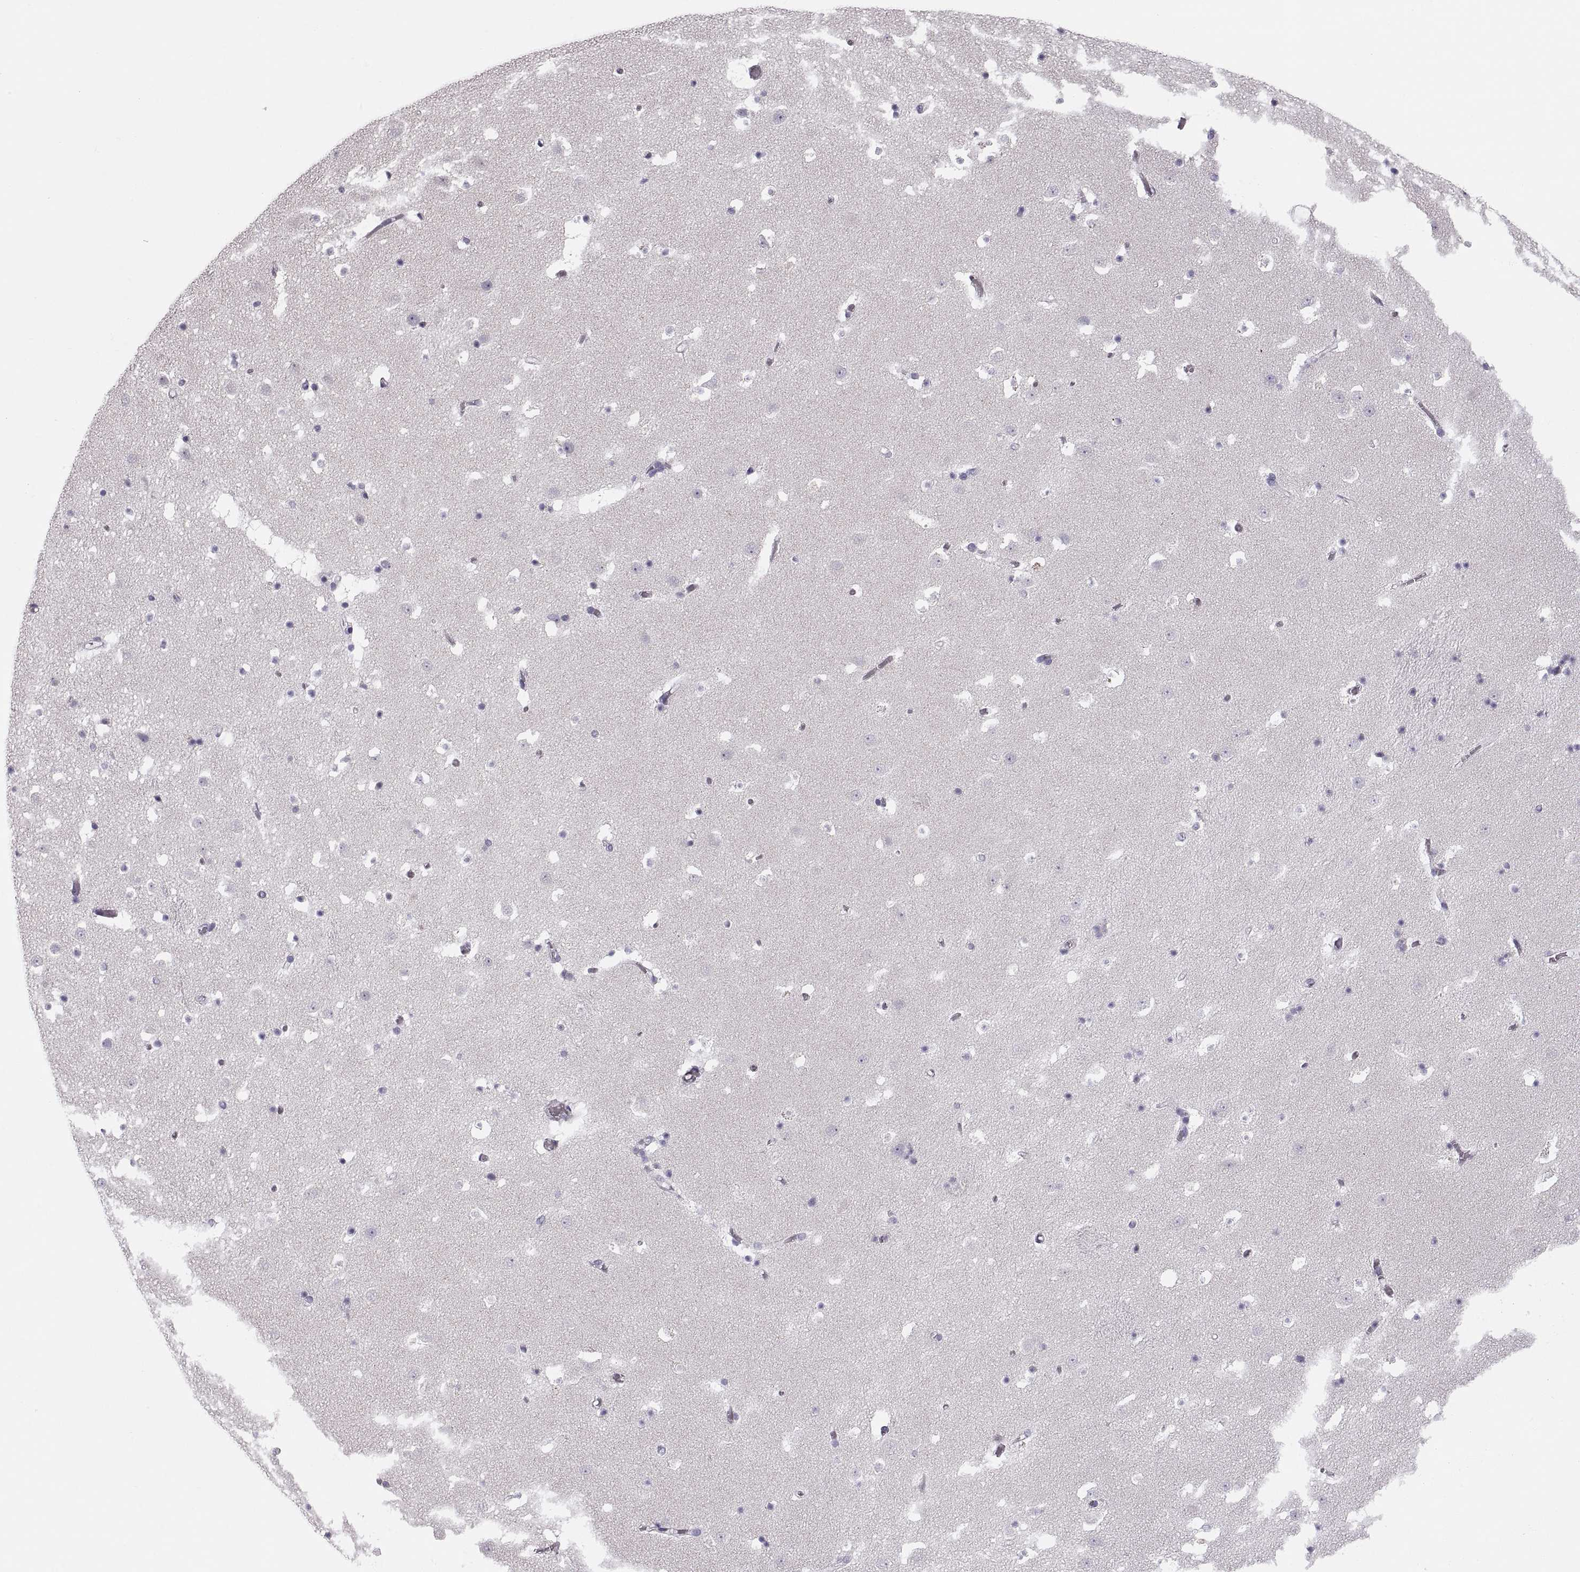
{"staining": {"intensity": "negative", "quantity": "none", "location": "none"}, "tissue": "caudate", "cell_type": "Glial cells", "image_type": "normal", "snomed": [{"axis": "morphology", "description": "Normal tissue, NOS"}, {"axis": "topography", "description": "Lateral ventricle wall"}], "caption": "Image shows no significant protein staining in glial cells of unremarkable caudate.", "gene": "COL9A3", "patient": {"sex": "female", "age": 42}}